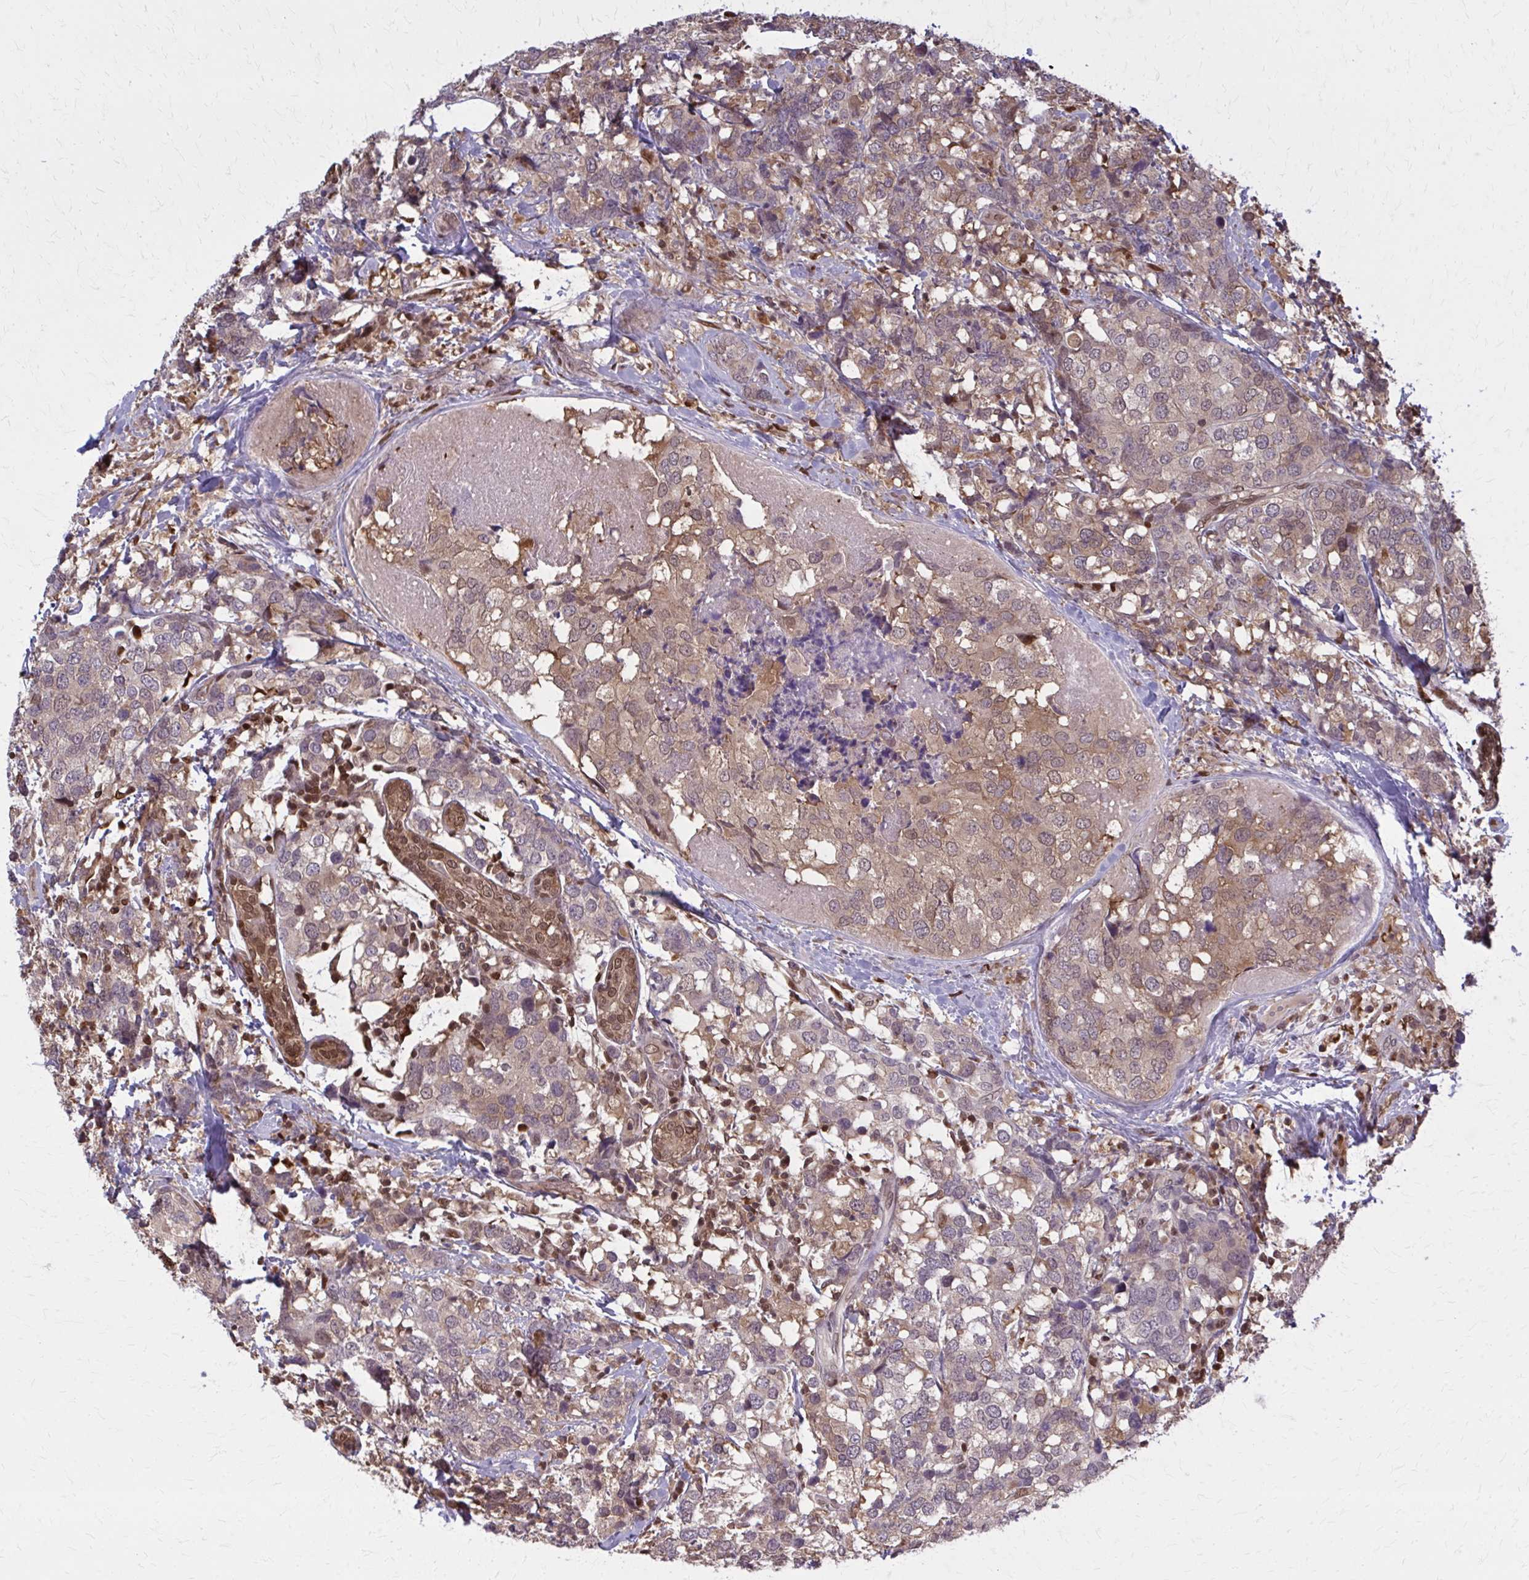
{"staining": {"intensity": "weak", "quantity": ">75%", "location": "cytoplasmic/membranous"}, "tissue": "breast cancer", "cell_type": "Tumor cells", "image_type": "cancer", "snomed": [{"axis": "morphology", "description": "Lobular carcinoma"}, {"axis": "topography", "description": "Breast"}], "caption": "Immunohistochemistry (IHC) (DAB (3,3'-diaminobenzidine)) staining of human lobular carcinoma (breast) shows weak cytoplasmic/membranous protein positivity in about >75% of tumor cells.", "gene": "MDH1", "patient": {"sex": "female", "age": 59}}